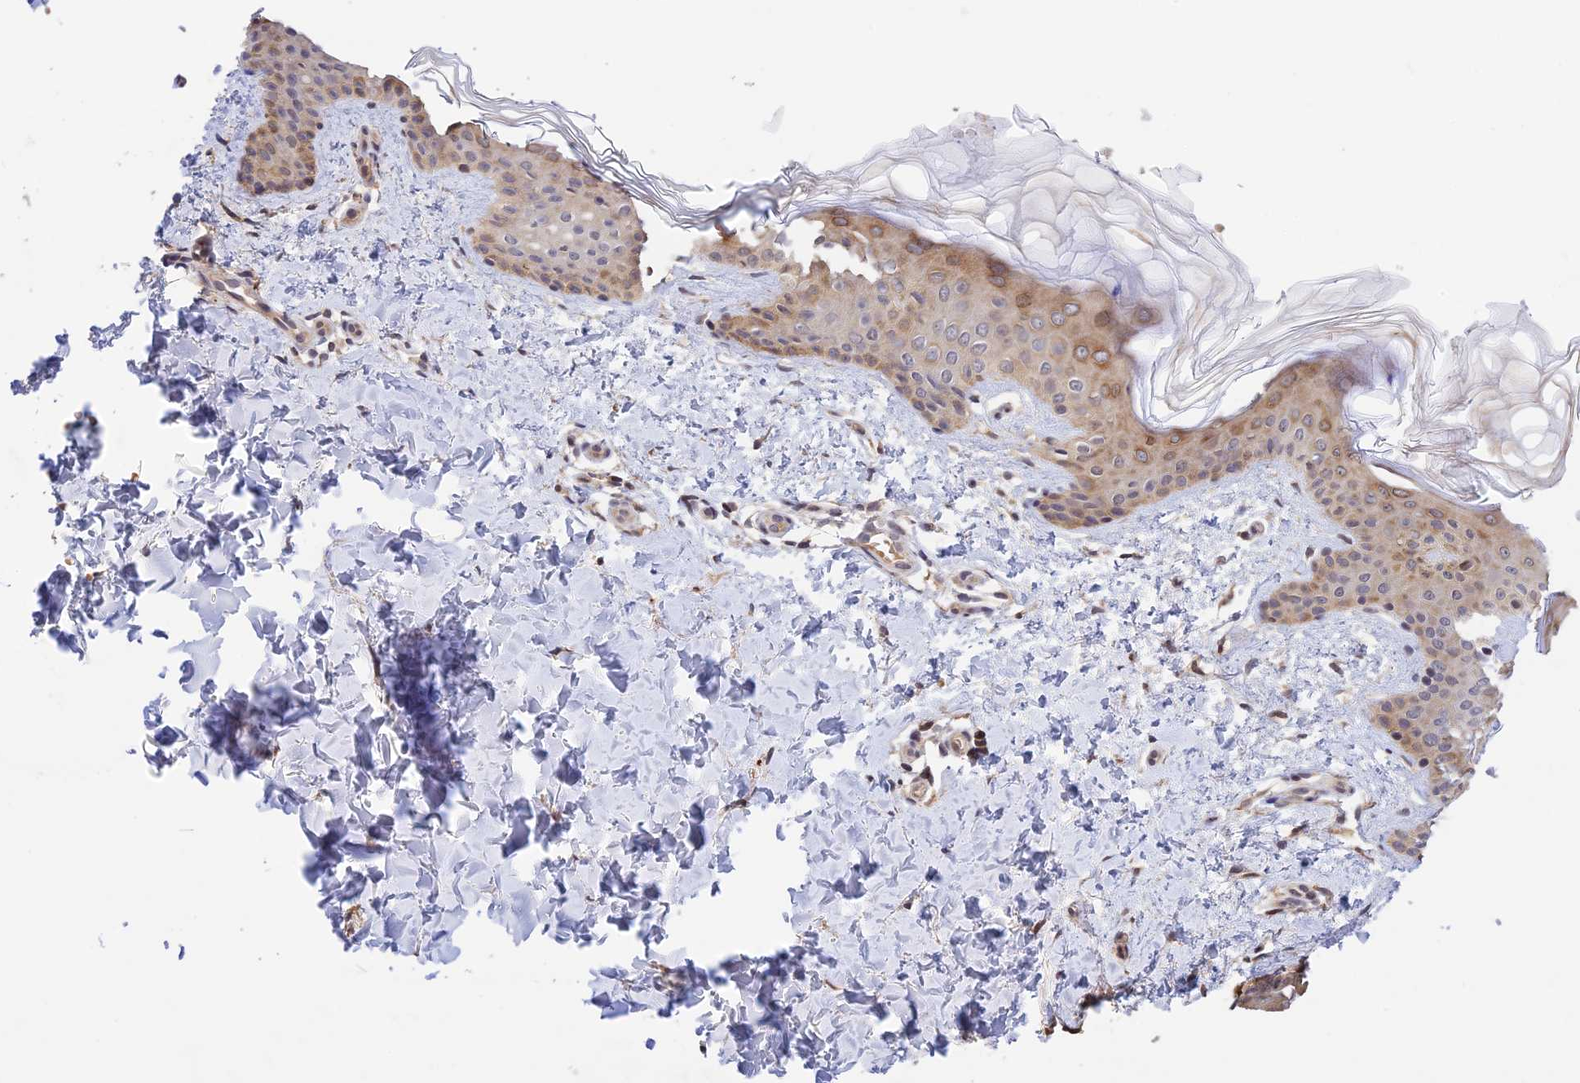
{"staining": {"intensity": "moderate", "quantity": ">75%", "location": "cytoplasmic/membranous,nuclear"}, "tissue": "skin", "cell_type": "Fibroblasts", "image_type": "normal", "snomed": [{"axis": "morphology", "description": "Normal tissue, NOS"}, {"axis": "topography", "description": "Skin"}], "caption": "DAB (3,3'-diaminobenzidine) immunohistochemical staining of benign human skin displays moderate cytoplasmic/membranous,nuclear protein expression in approximately >75% of fibroblasts.", "gene": "CWH43", "patient": {"sex": "female", "age": 58}}